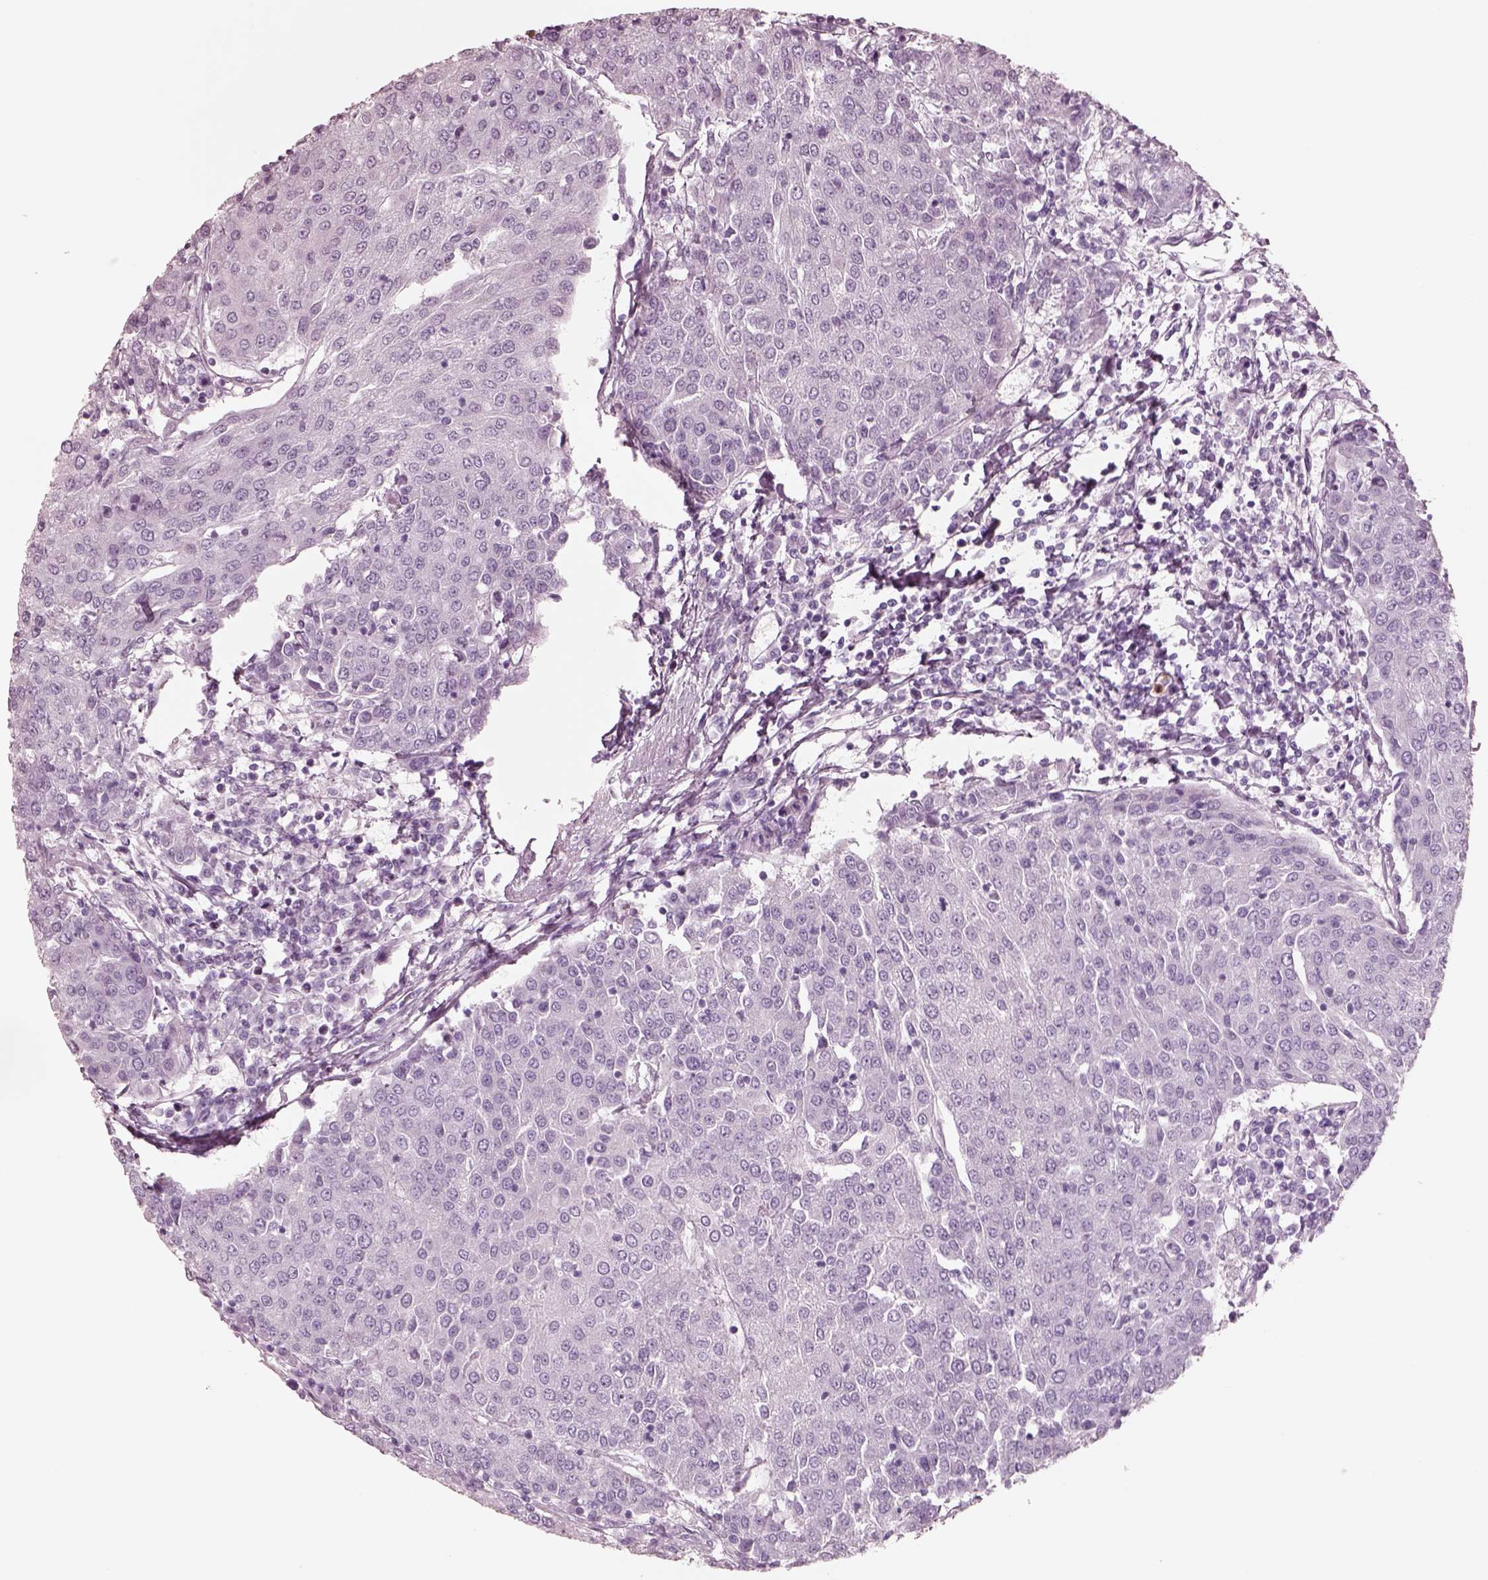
{"staining": {"intensity": "negative", "quantity": "none", "location": "none"}, "tissue": "urothelial cancer", "cell_type": "Tumor cells", "image_type": "cancer", "snomed": [{"axis": "morphology", "description": "Urothelial carcinoma, High grade"}, {"axis": "topography", "description": "Urinary bladder"}], "caption": "Urothelial cancer was stained to show a protein in brown. There is no significant expression in tumor cells. (DAB immunohistochemistry (IHC) with hematoxylin counter stain).", "gene": "ELANE", "patient": {"sex": "female", "age": 85}}